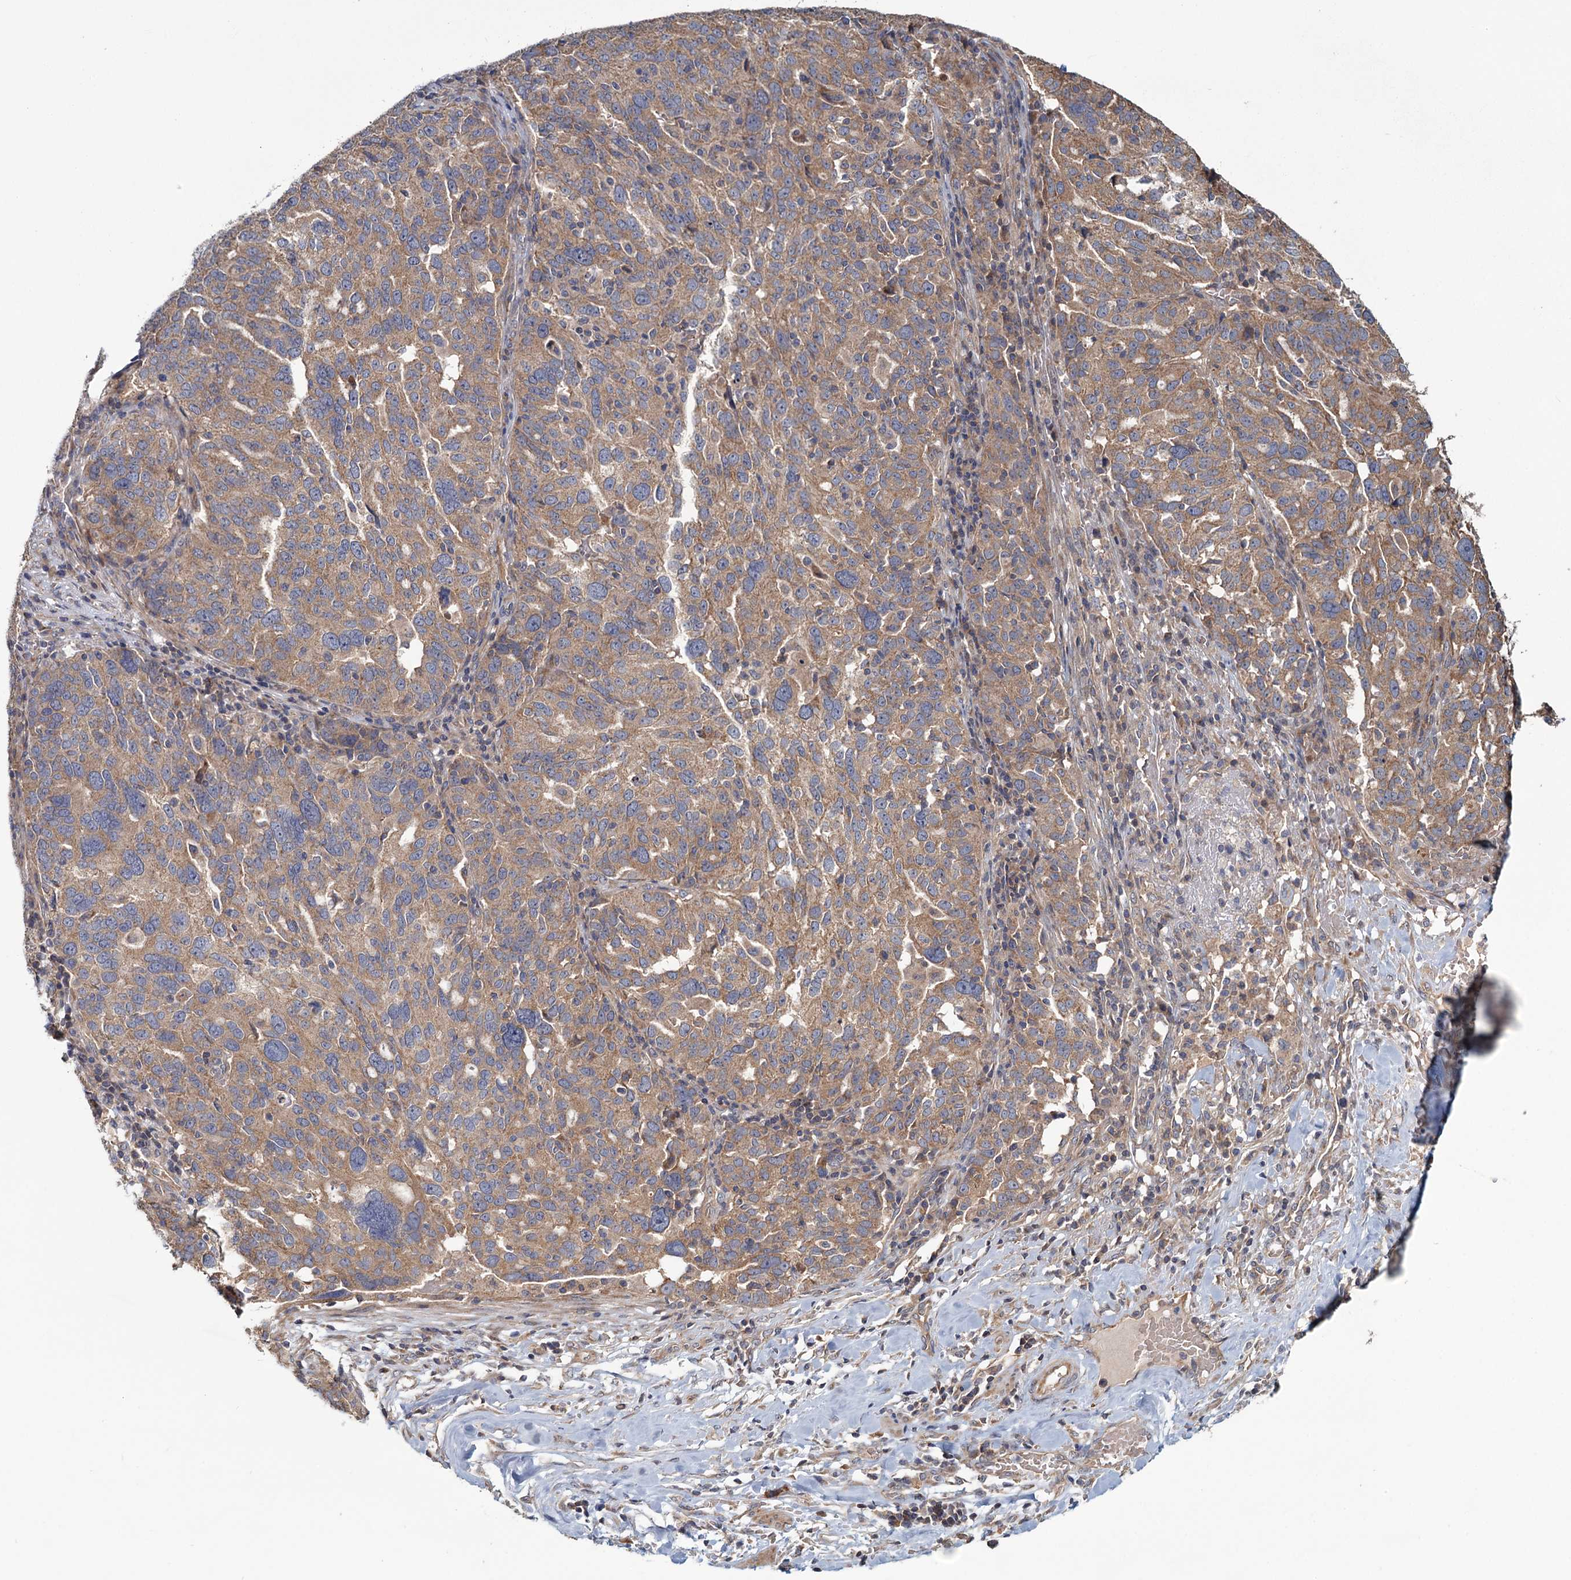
{"staining": {"intensity": "moderate", "quantity": ">75%", "location": "cytoplasmic/membranous"}, "tissue": "ovarian cancer", "cell_type": "Tumor cells", "image_type": "cancer", "snomed": [{"axis": "morphology", "description": "Cystadenocarcinoma, serous, NOS"}, {"axis": "topography", "description": "Ovary"}], "caption": "Ovarian cancer stained for a protein demonstrates moderate cytoplasmic/membranous positivity in tumor cells.", "gene": "MTRR", "patient": {"sex": "female", "age": 59}}